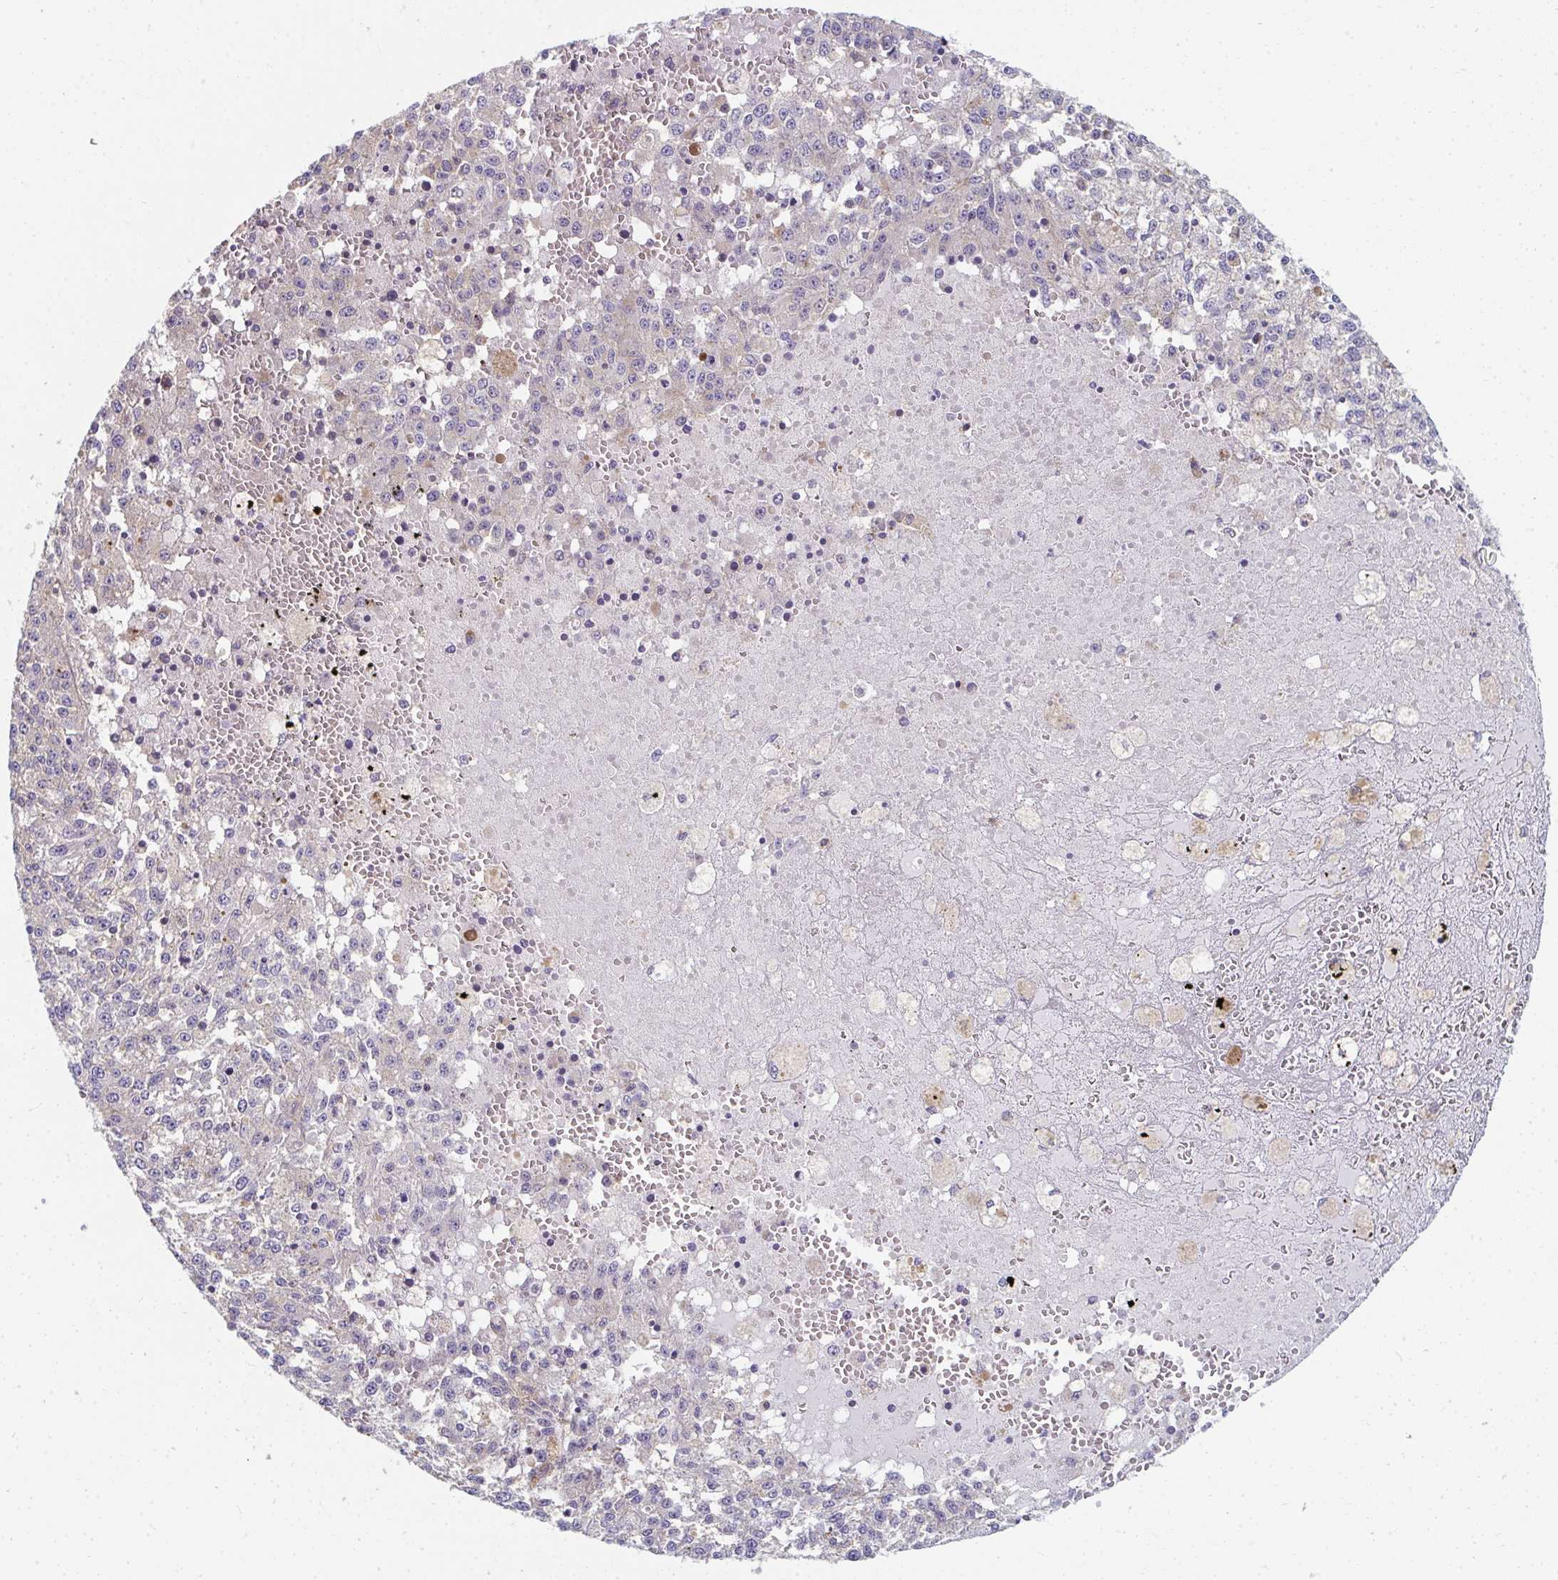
{"staining": {"intensity": "negative", "quantity": "none", "location": "none"}, "tissue": "melanoma", "cell_type": "Tumor cells", "image_type": "cancer", "snomed": [{"axis": "morphology", "description": "Malignant melanoma, Metastatic site"}, {"axis": "topography", "description": "Lymph node"}], "caption": "There is no significant expression in tumor cells of malignant melanoma (metastatic site).", "gene": "EIF1AD", "patient": {"sex": "female", "age": 64}}